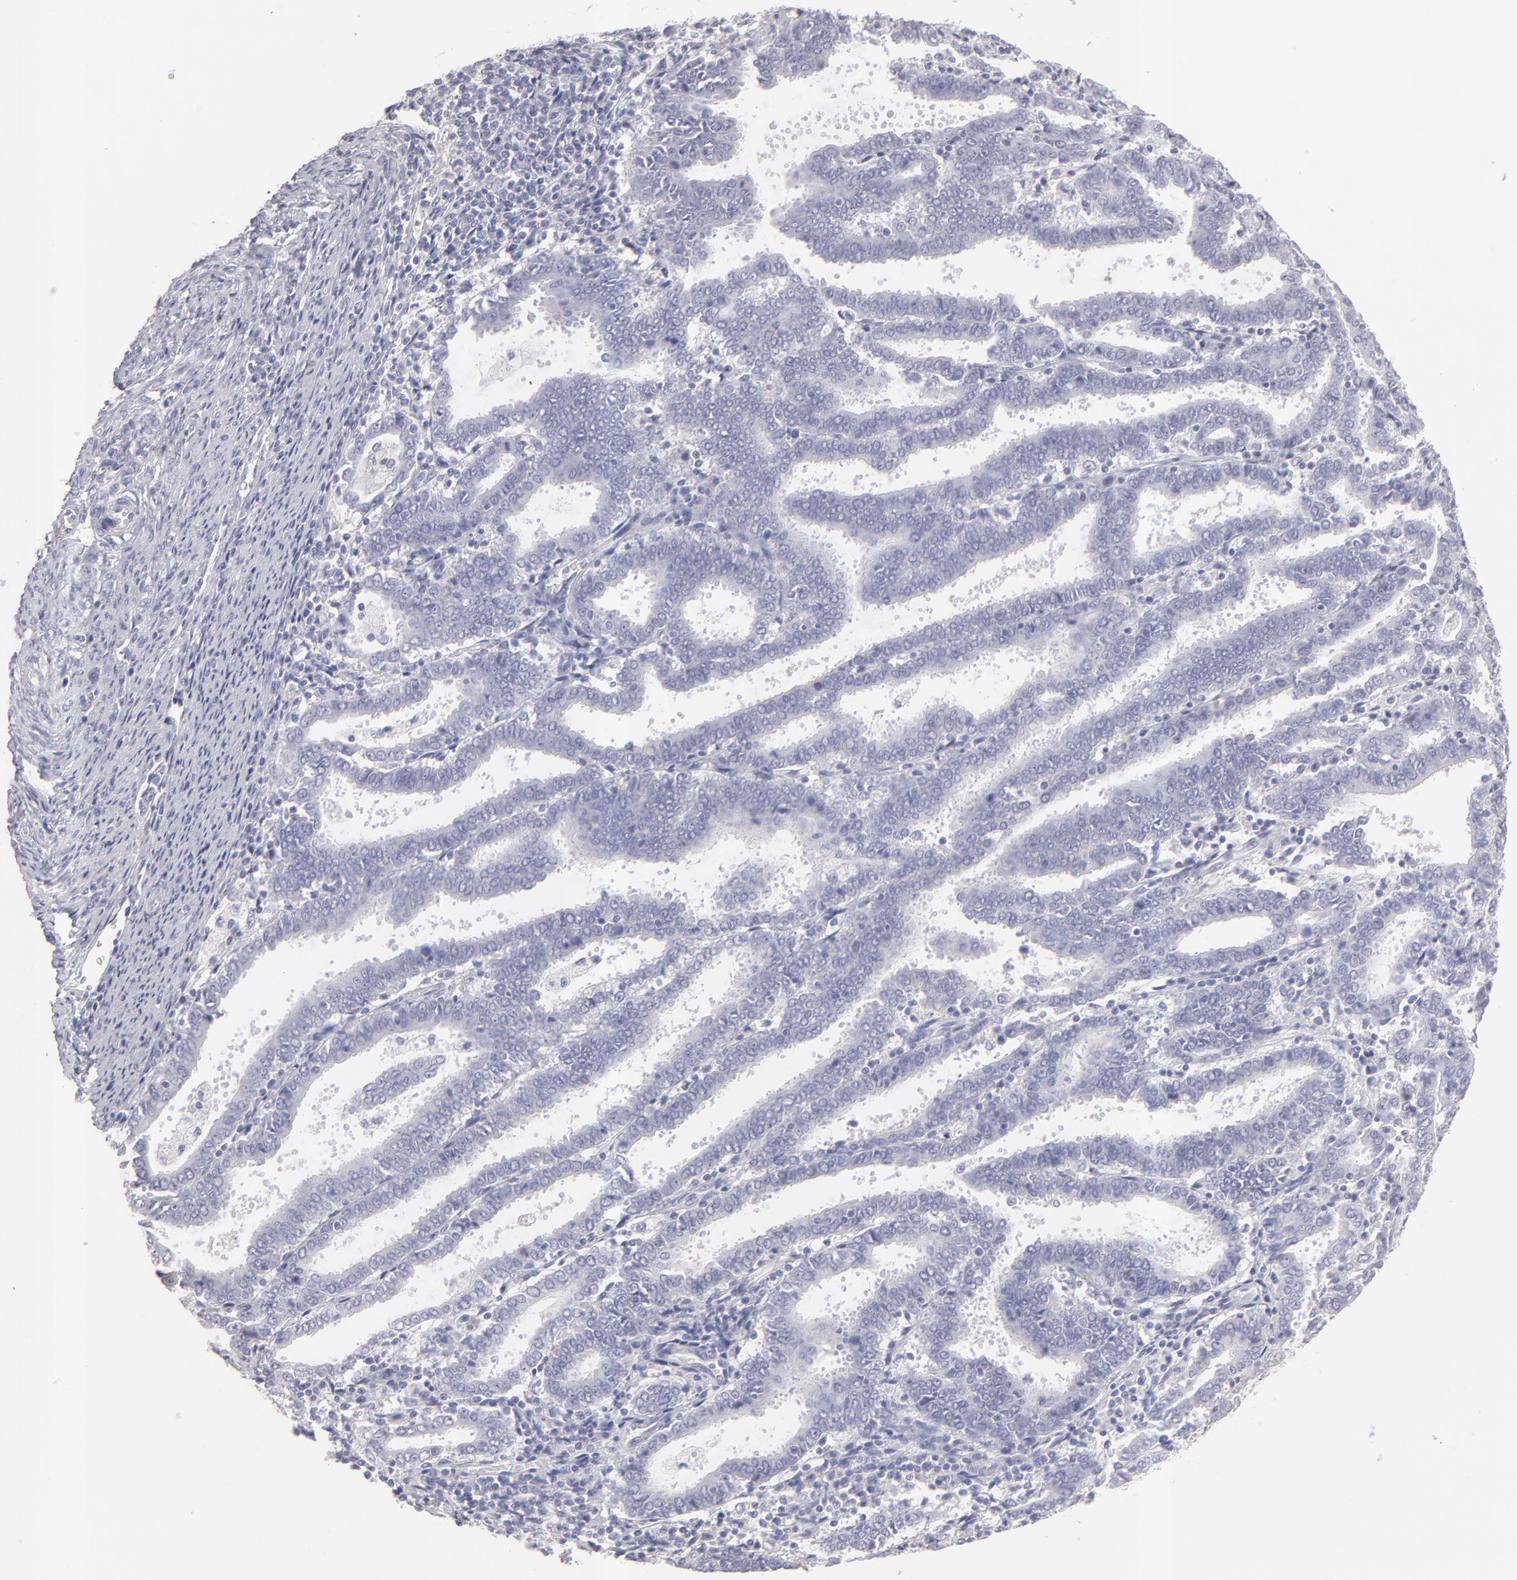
{"staining": {"intensity": "negative", "quantity": "none", "location": "none"}, "tissue": "endometrial cancer", "cell_type": "Tumor cells", "image_type": "cancer", "snomed": [{"axis": "morphology", "description": "Adenocarcinoma, NOS"}, {"axis": "topography", "description": "Uterus"}], "caption": "Tumor cells are negative for brown protein staining in endometrial adenocarcinoma.", "gene": "ABCC4", "patient": {"sex": "female", "age": 83}}